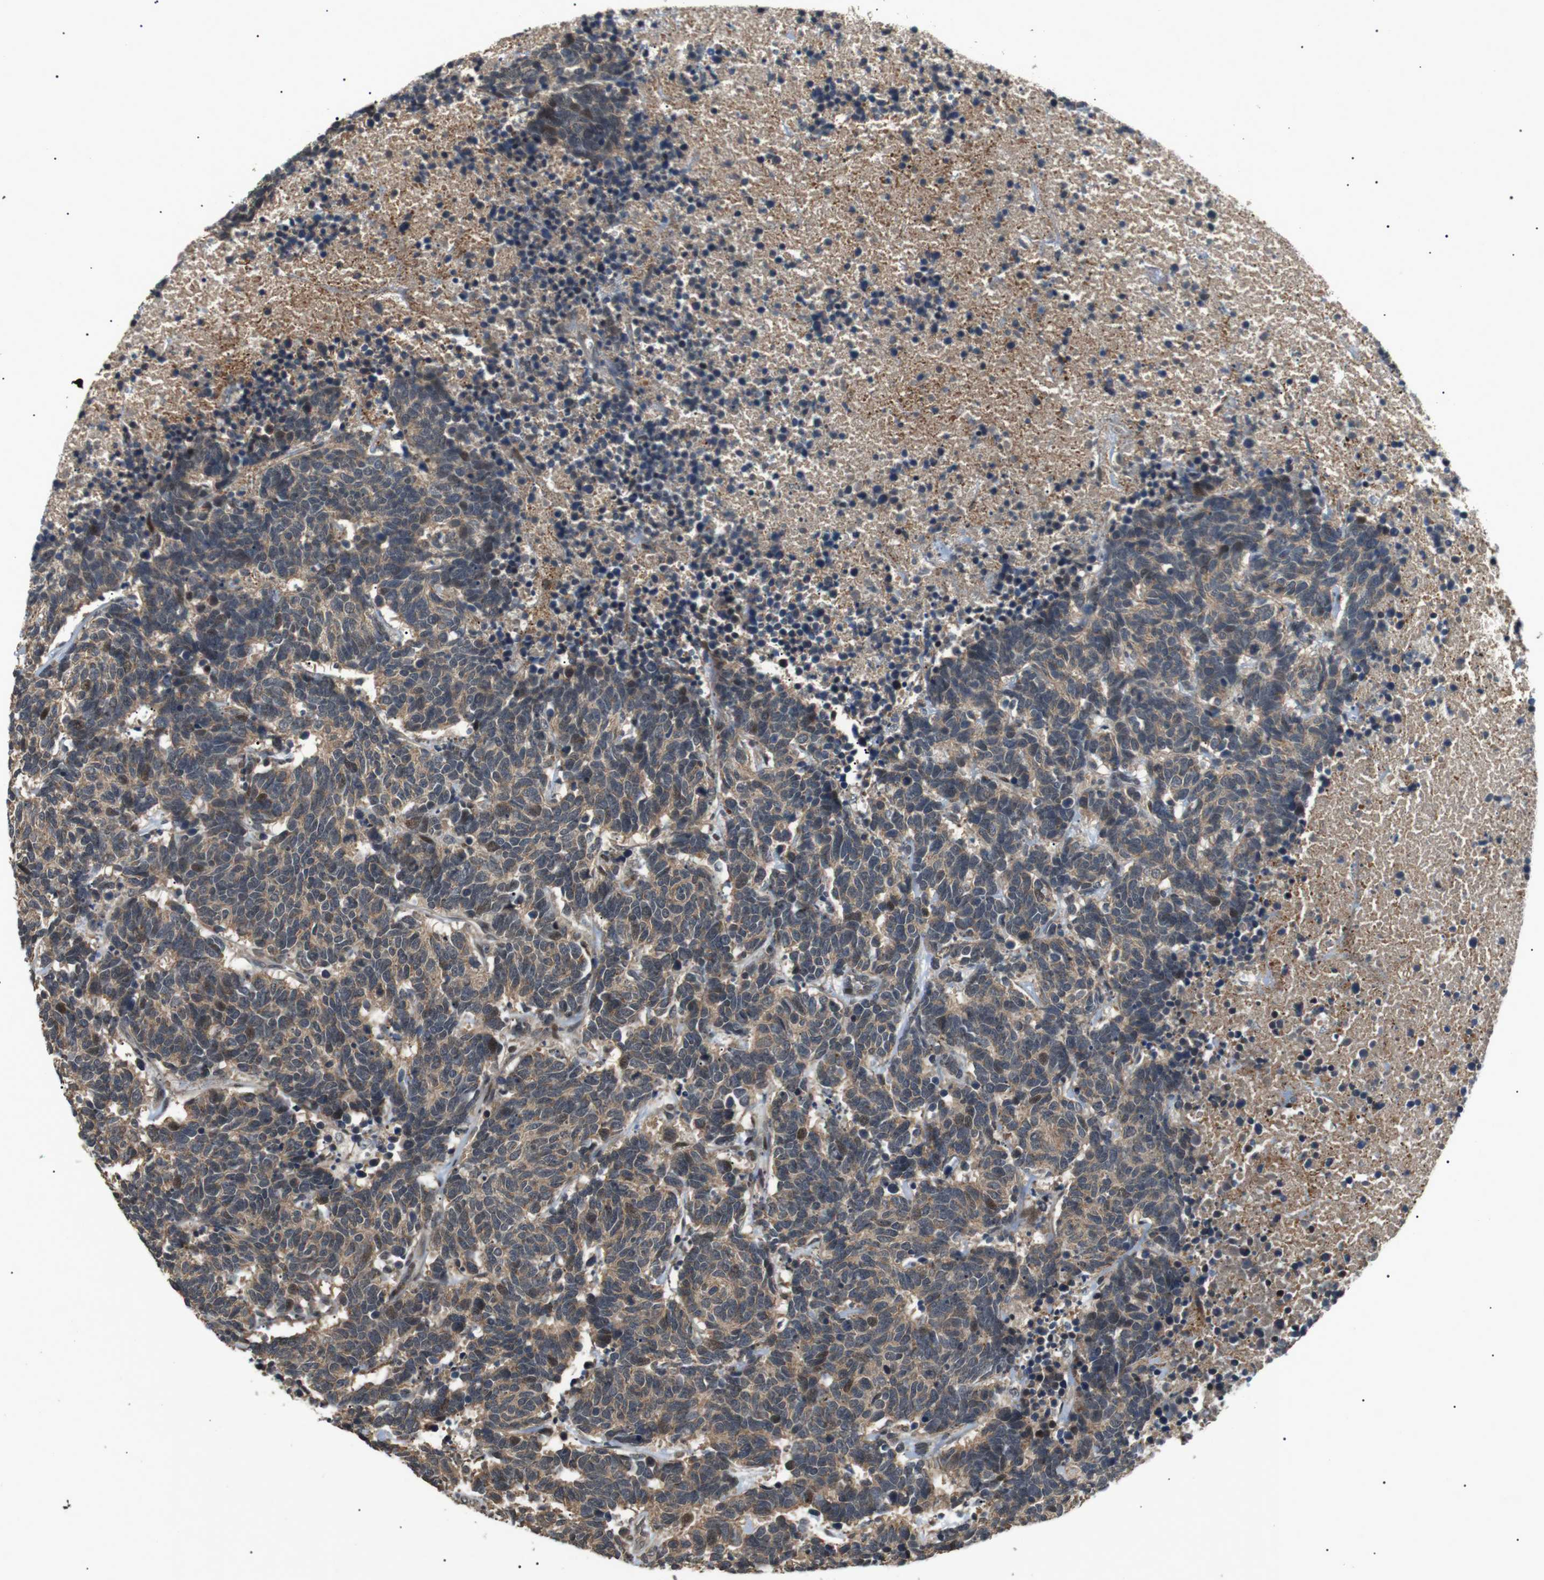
{"staining": {"intensity": "moderate", "quantity": ">75%", "location": "cytoplasmic/membranous"}, "tissue": "carcinoid", "cell_type": "Tumor cells", "image_type": "cancer", "snomed": [{"axis": "morphology", "description": "Carcinoma, NOS"}, {"axis": "morphology", "description": "Carcinoid, malignant, NOS"}, {"axis": "topography", "description": "Urinary bladder"}], "caption": "Immunohistochemistry (IHC) (DAB (3,3'-diaminobenzidine)) staining of carcinoid displays moderate cytoplasmic/membranous protein expression in about >75% of tumor cells.", "gene": "HSPA13", "patient": {"sex": "male", "age": 57}}